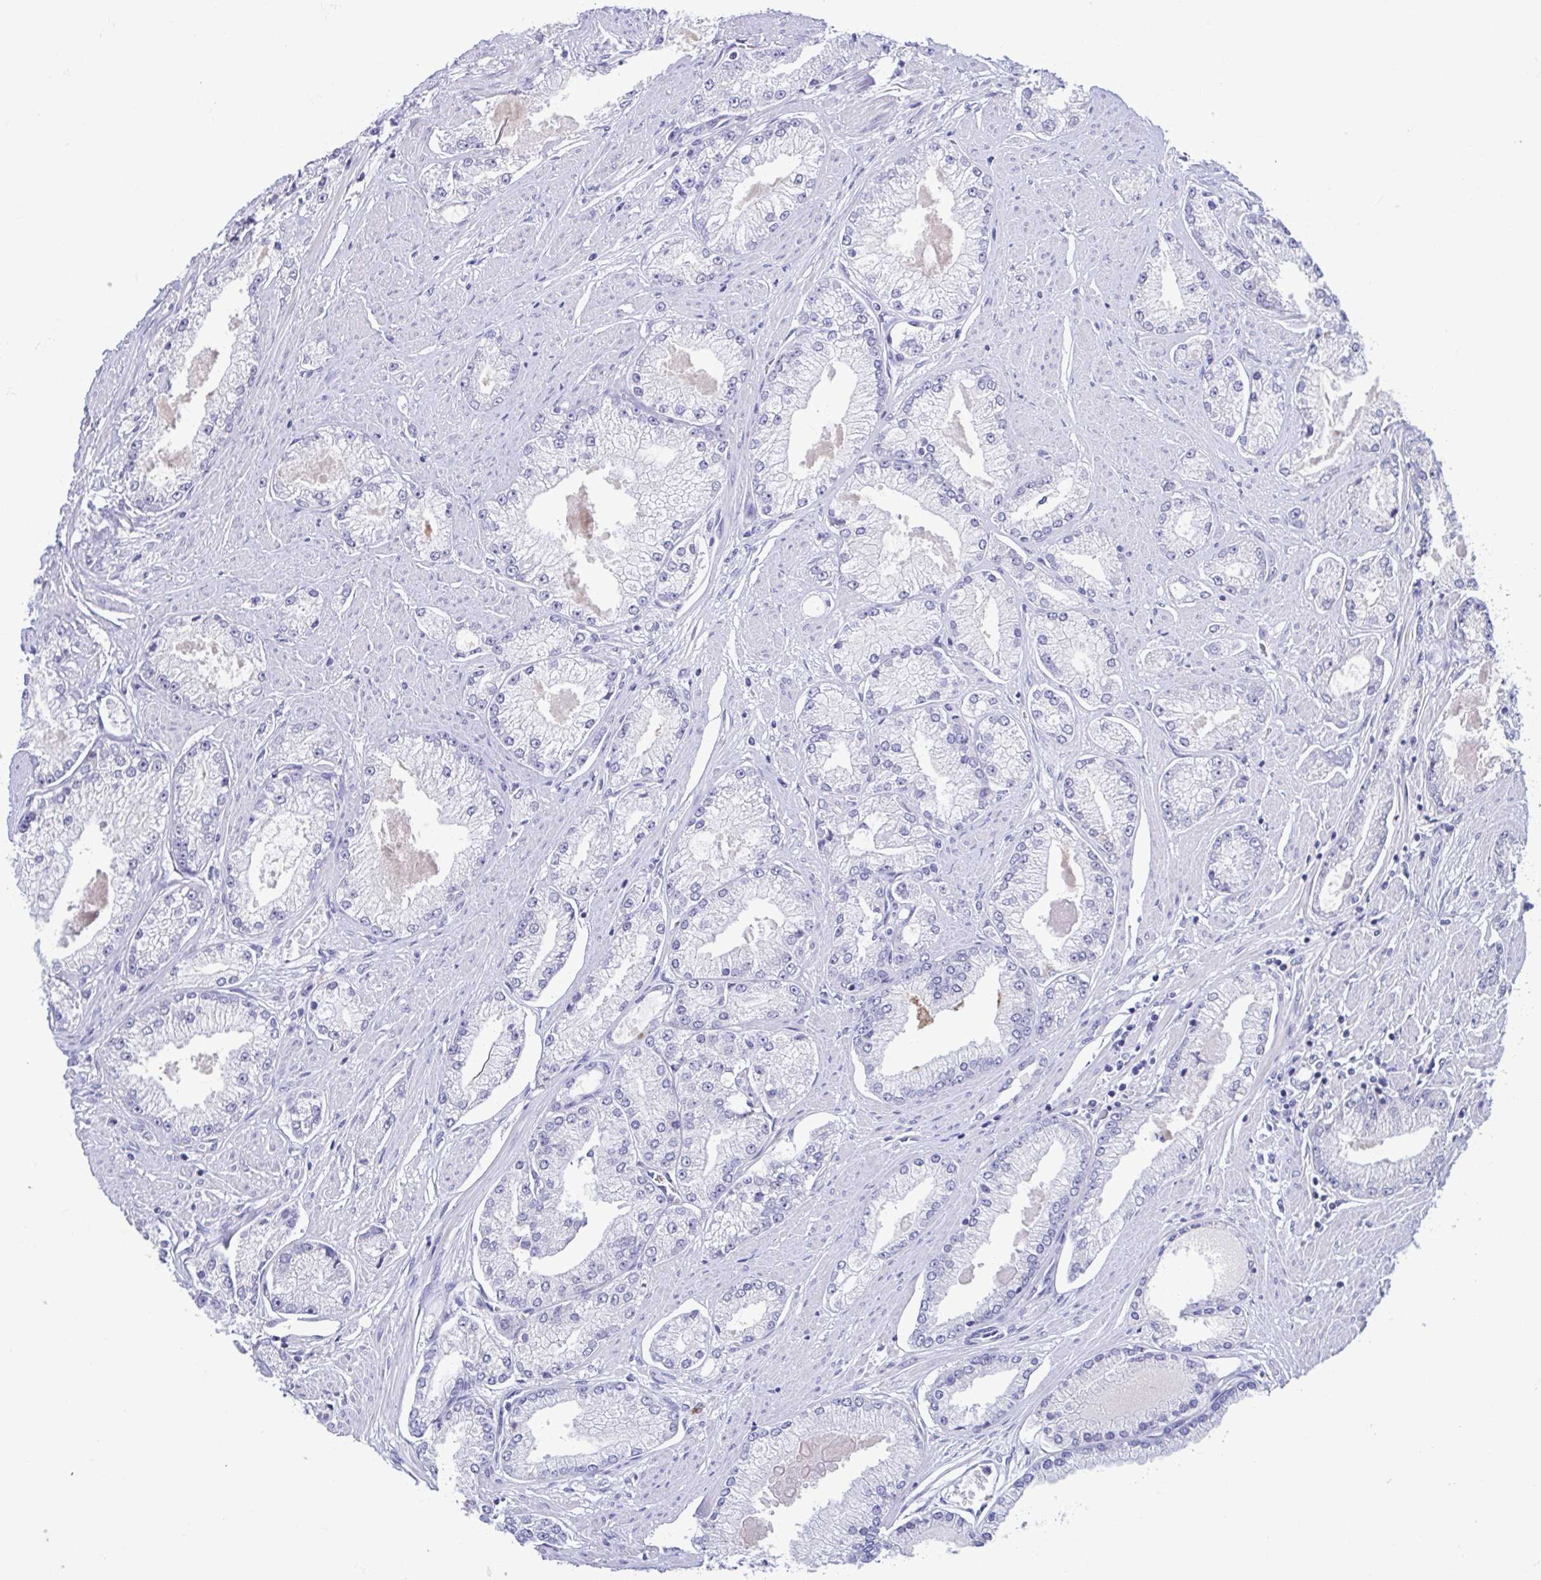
{"staining": {"intensity": "negative", "quantity": "none", "location": "none"}, "tissue": "prostate cancer", "cell_type": "Tumor cells", "image_type": "cancer", "snomed": [{"axis": "morphology", "description": "Adenocarcinoma, High grade"}, {"axis": "topography", "description": "Prostate"}], "caption": "DAB immunohistochemical staining of human high-grade adenocarcinoma (prostate) shows no significant staining in tumor cells.", "gene": "PERM1", "patient": {"sex": "male", "age": 68}}